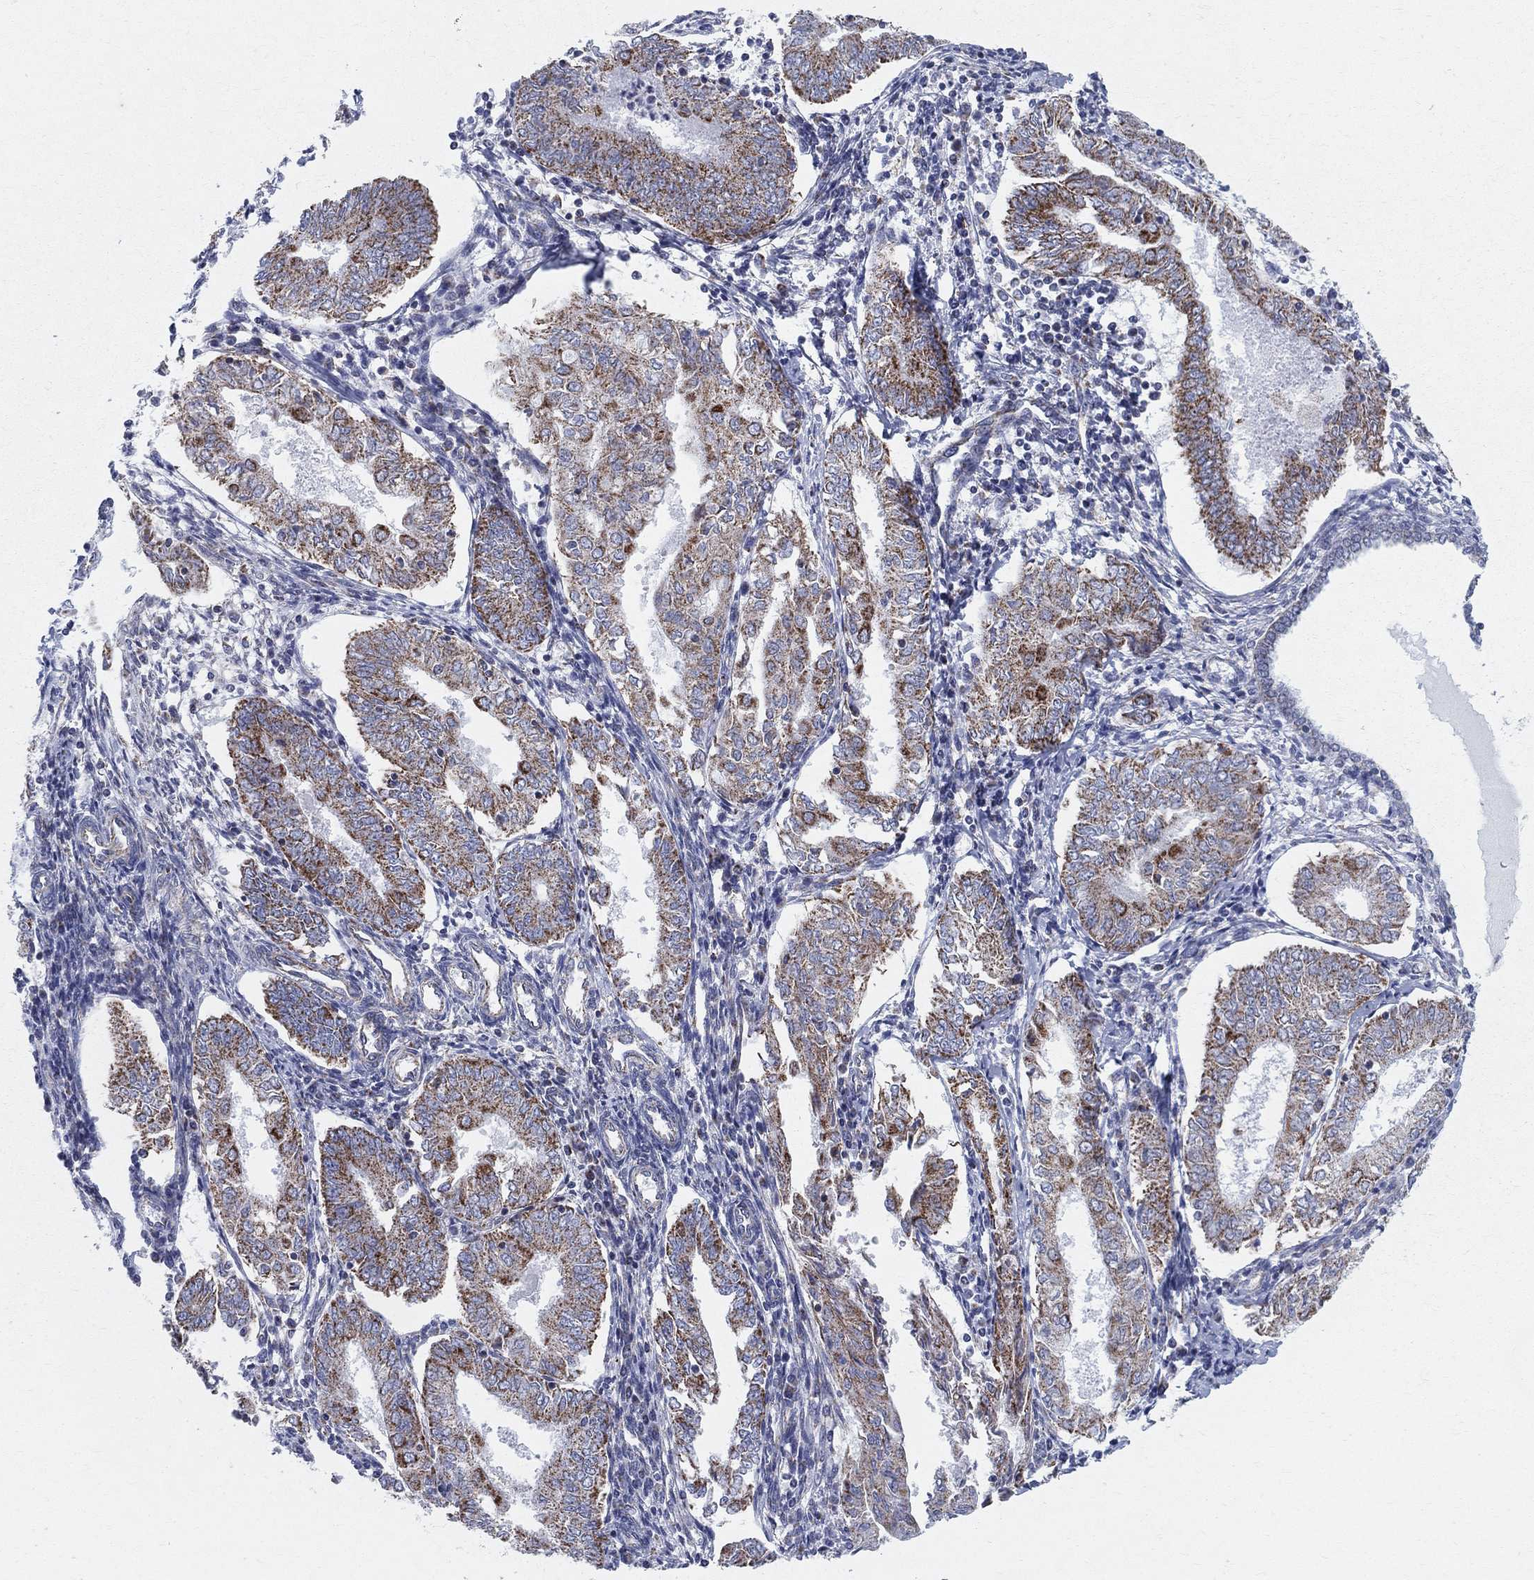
{"staining": {"intensity": "strong", "quantity": "25%-75%", "location": "cytoplasmic/membranous"}, "tissue": "endometrial cancer", "cell_type": "Tumor cells", "image_type": "cancer", "snomed": [{"axis": "morphology", "description": "Adenocarcinoma, NOS"}, {"axis": "topography", "description": "Endometrium"}], "caption": "Endometrial cancer stained for a protein (brown) demonstrates strong cytoplasmic/membranous positive staining in about 25%-75% of tumor cells.", "gene": "KISS1R", "patient": {"sex": "female", "age": 68}}